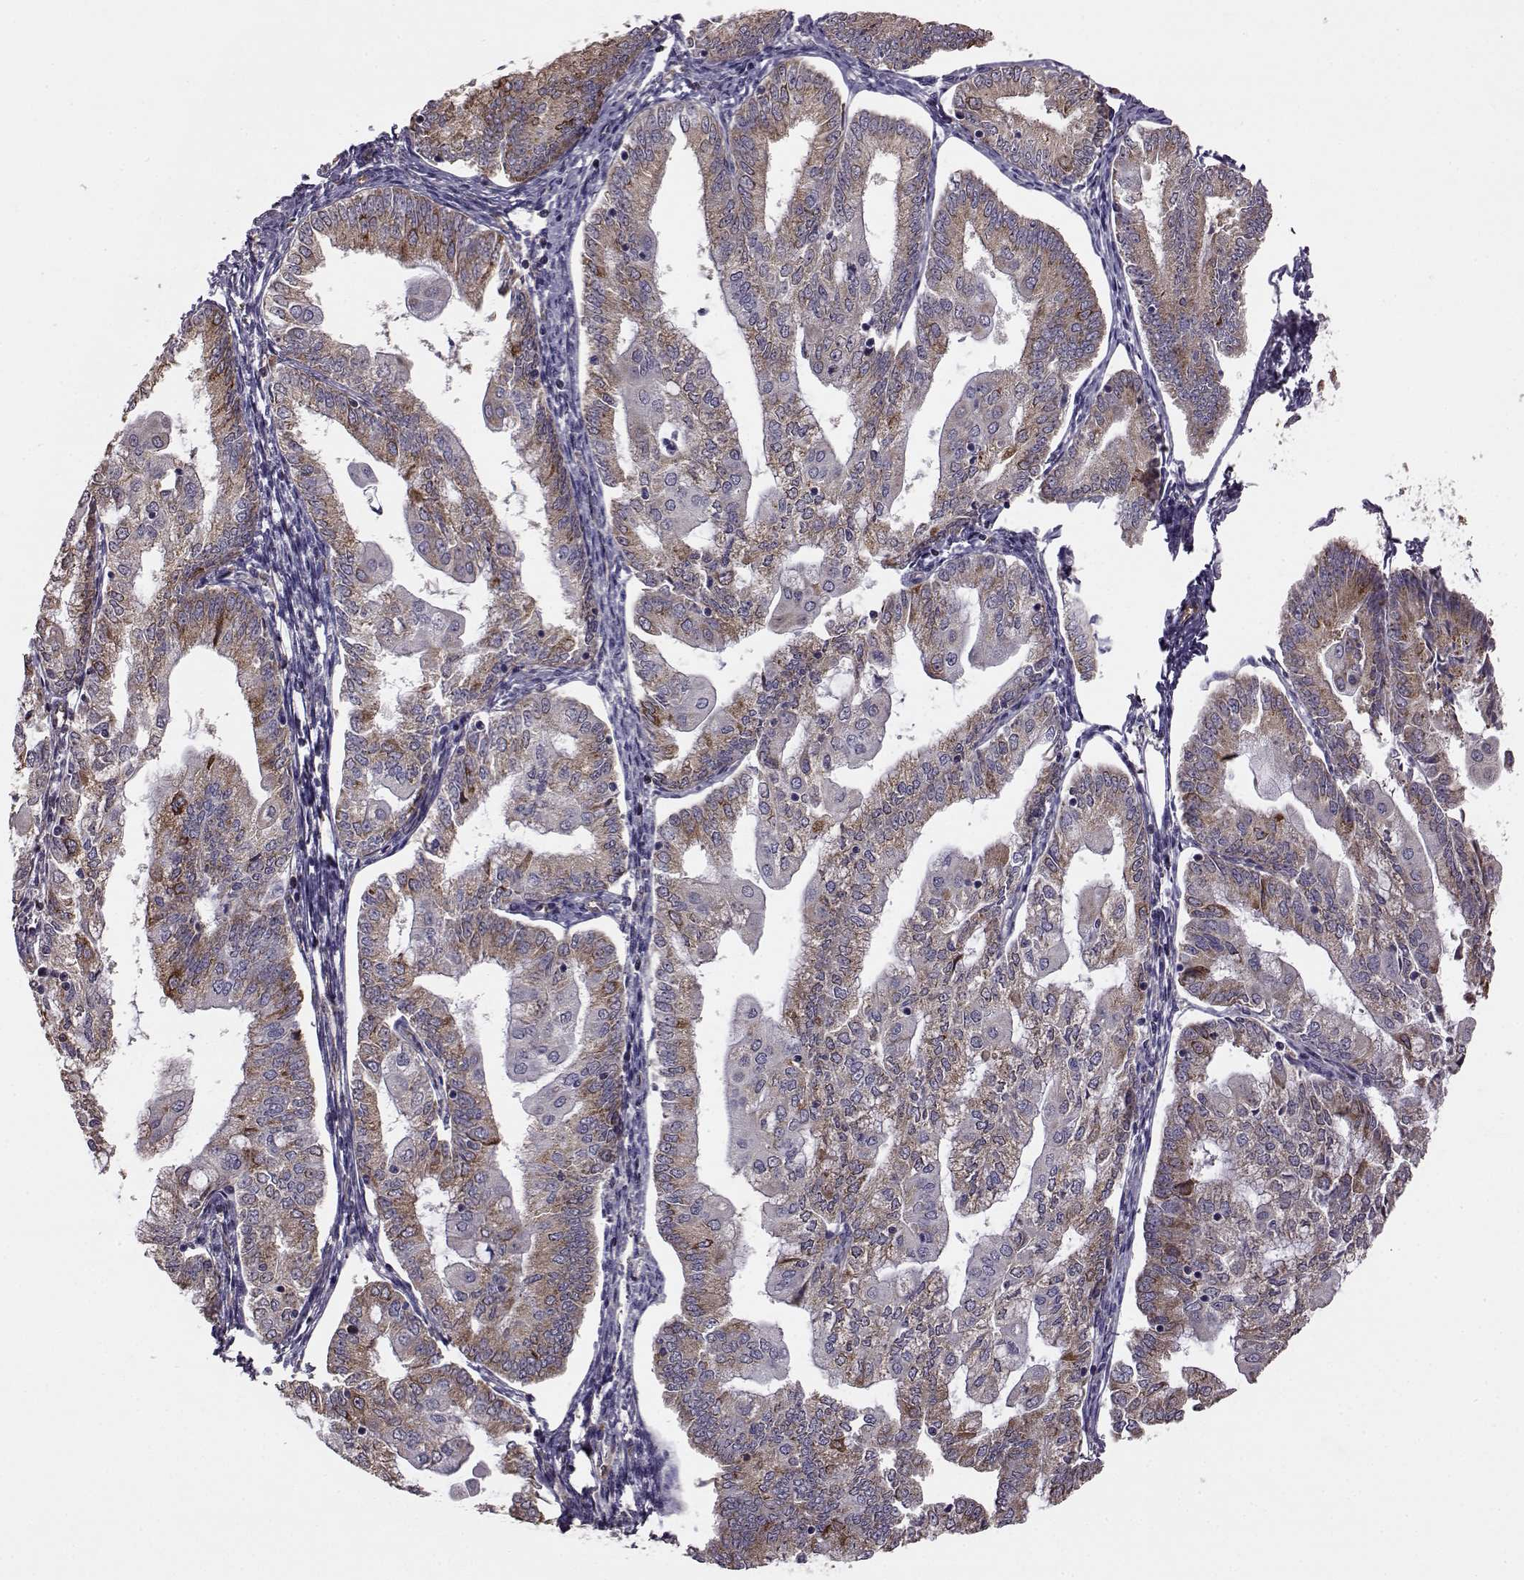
{"staining": {"intensity": "moderate", "quantity": "<25%", "location": "cytoplasmic/membranous"}, "tissue": "endometrial cancer", "cell_type": "Tumor cells", "image_type": "cancer", "snomed": [{"axis": "morphology", "description": "Adenocarcinoma, NOS"}, {"axis": "topography", "description": "Endometrium"}], "caption": "Human endometrial cancer (adenocarcinoma) stained with a protein marker demonstrates moderate staining in tumor cells.", "gene": "ADGRG2", "patient": {"sex": "female", "age": 55}}